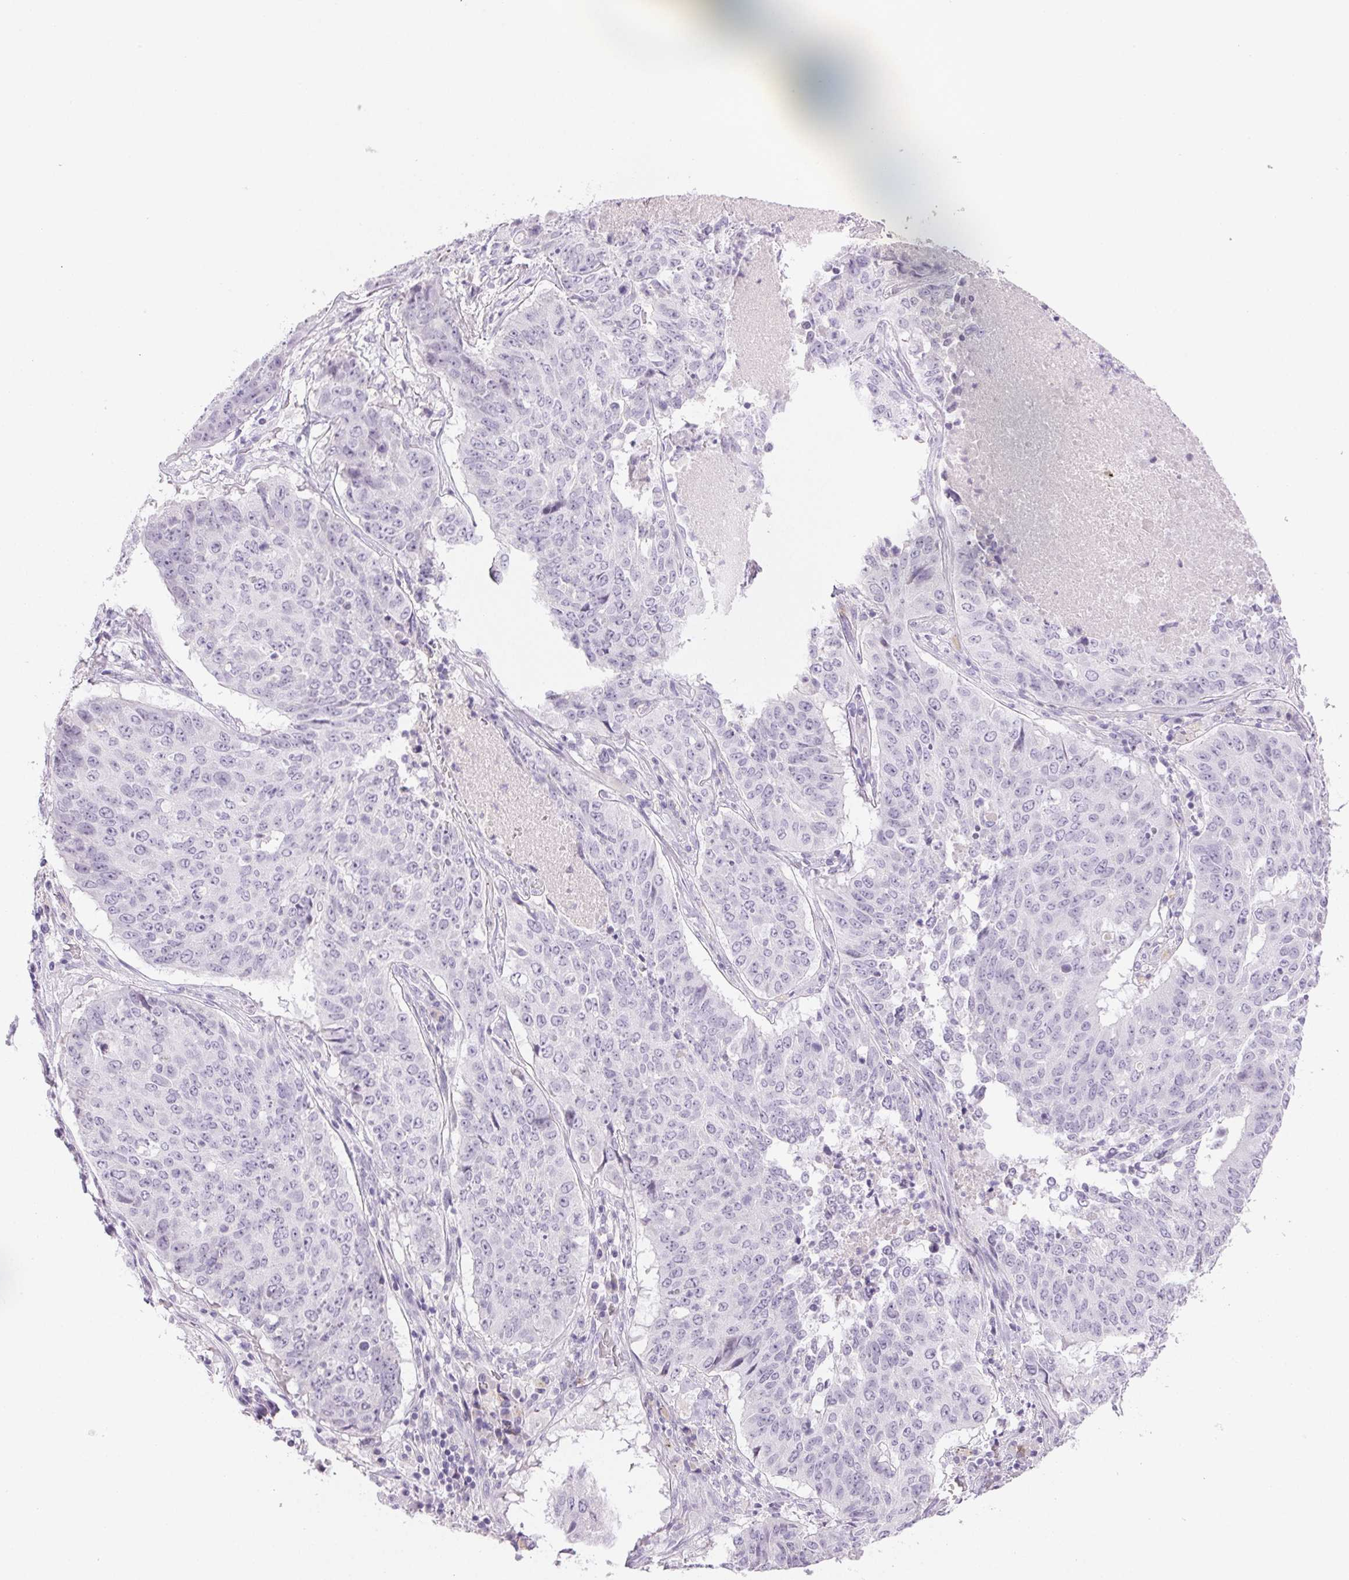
{"staining": {"intensity": "negative", "quantity": "none", "location": "none"}, "tissue": "lung cancer", "cell_type": "Tumor cells", "image_type": "cancer", "snomed": [{"axis": "morphology", "description": "Normal tissue, NOS"}, {"axis": "morphology", "description": "Squamous cell carcinoma, NOS"}, {"axis": "topography", "description": "Bronchus"}, {"axis": "topography", "description": "Lung"}], "caption": "A photomicrograph of lung cancer stained for a protein reveals no brown staining in tumor cells. (IHC, brightfield microscopy, high magnification).", "gene": "BPIFB2", "patient": {"sex": "male", "age": 64}}